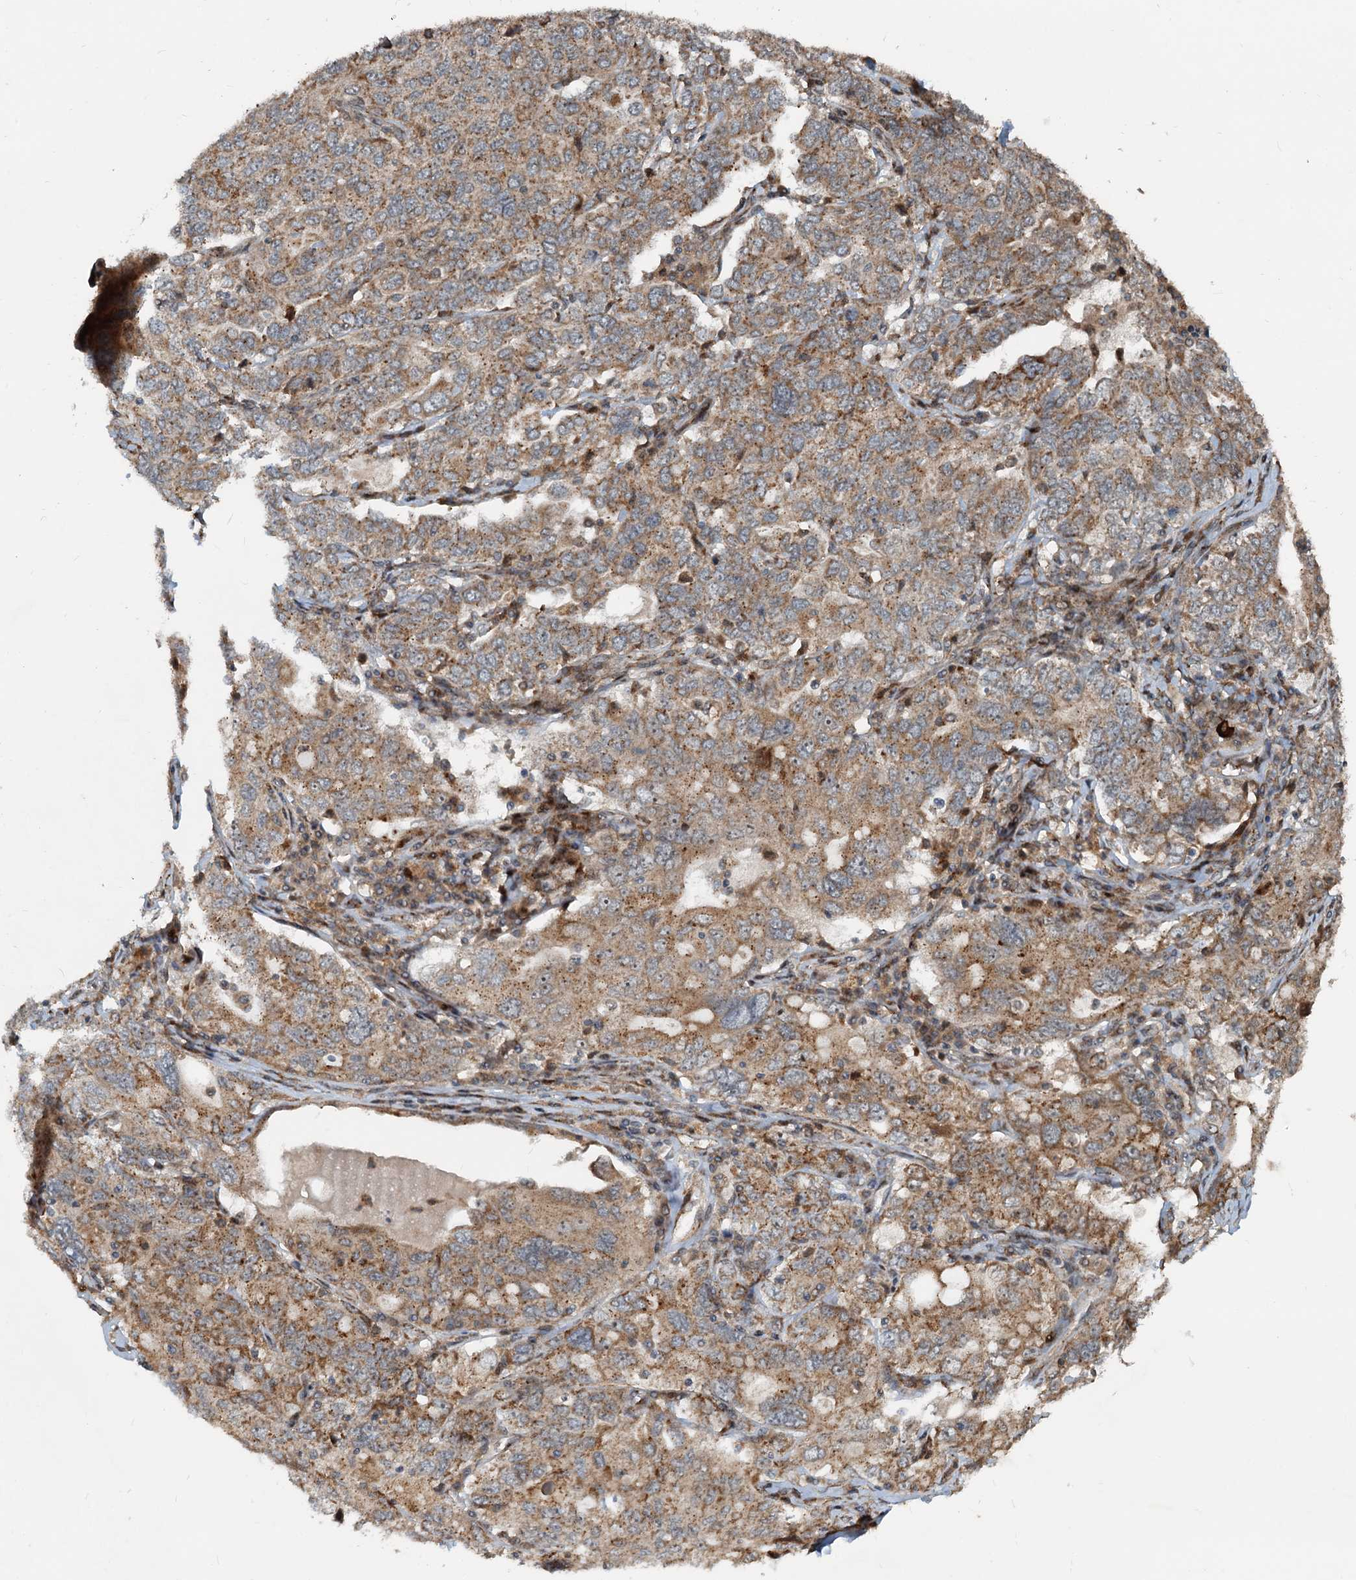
{"staining": {"intensity": "moderate", "quantity": ">75%", "location": "cytoplasmic/membranous"}, "tissue": "ovarian cancer", "cell_type": "Tumor cells", "image_type": "cancer", "snomed": [{"axis": "morphology", "description": "Carcinoma, endometroid"}, {"axis": "topography", "description": "Ovary"}], "caption": "Protein staining shows moderate cytoplasmic/membranous expression in about >75% of tumor cells in endometroid carcinoma (ovarian).", "gene": "CEP68", "patient": {"sex": "female", "age": 62}}